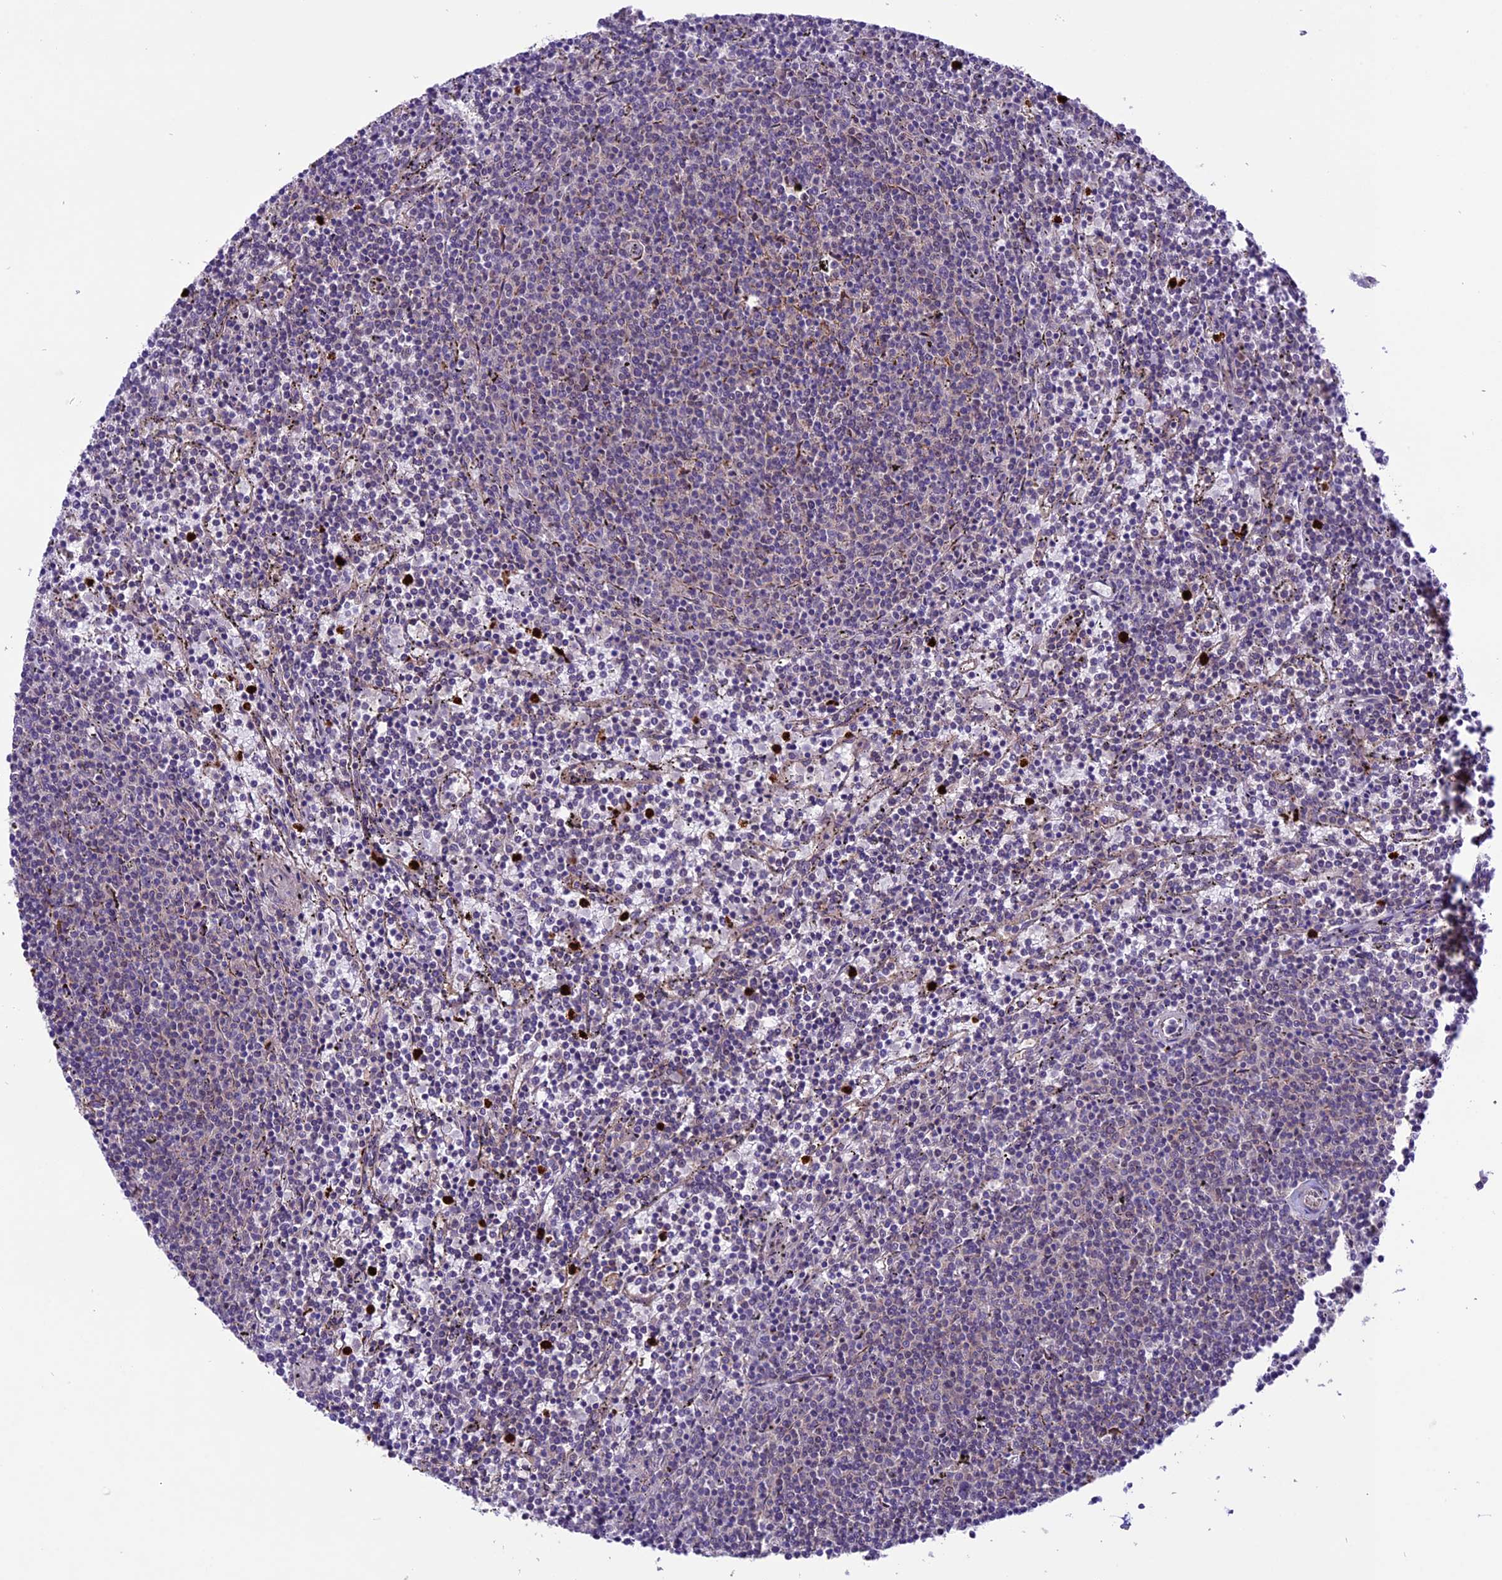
{"staining": {"intensity": "negative", "quantity": "none", "location": "none"}, "tissue": "lymphoma", "cell_type": "Tumor cells", "image_type": "cancer", "snomed": [{"axis": "morphology", "description": "Malignant lymphoma, non-Hodgkin's type, Low grade"}, {"axis": "topography", "description": "Spleen"}], "caption": "DAB (3,3'-diaminobenzidine) immunohistochemical staining of lymphoma exhibits no significant staining in tumor cells.", "gene": "SPRED1", "patient": {"sex": "female", "age": 50}}